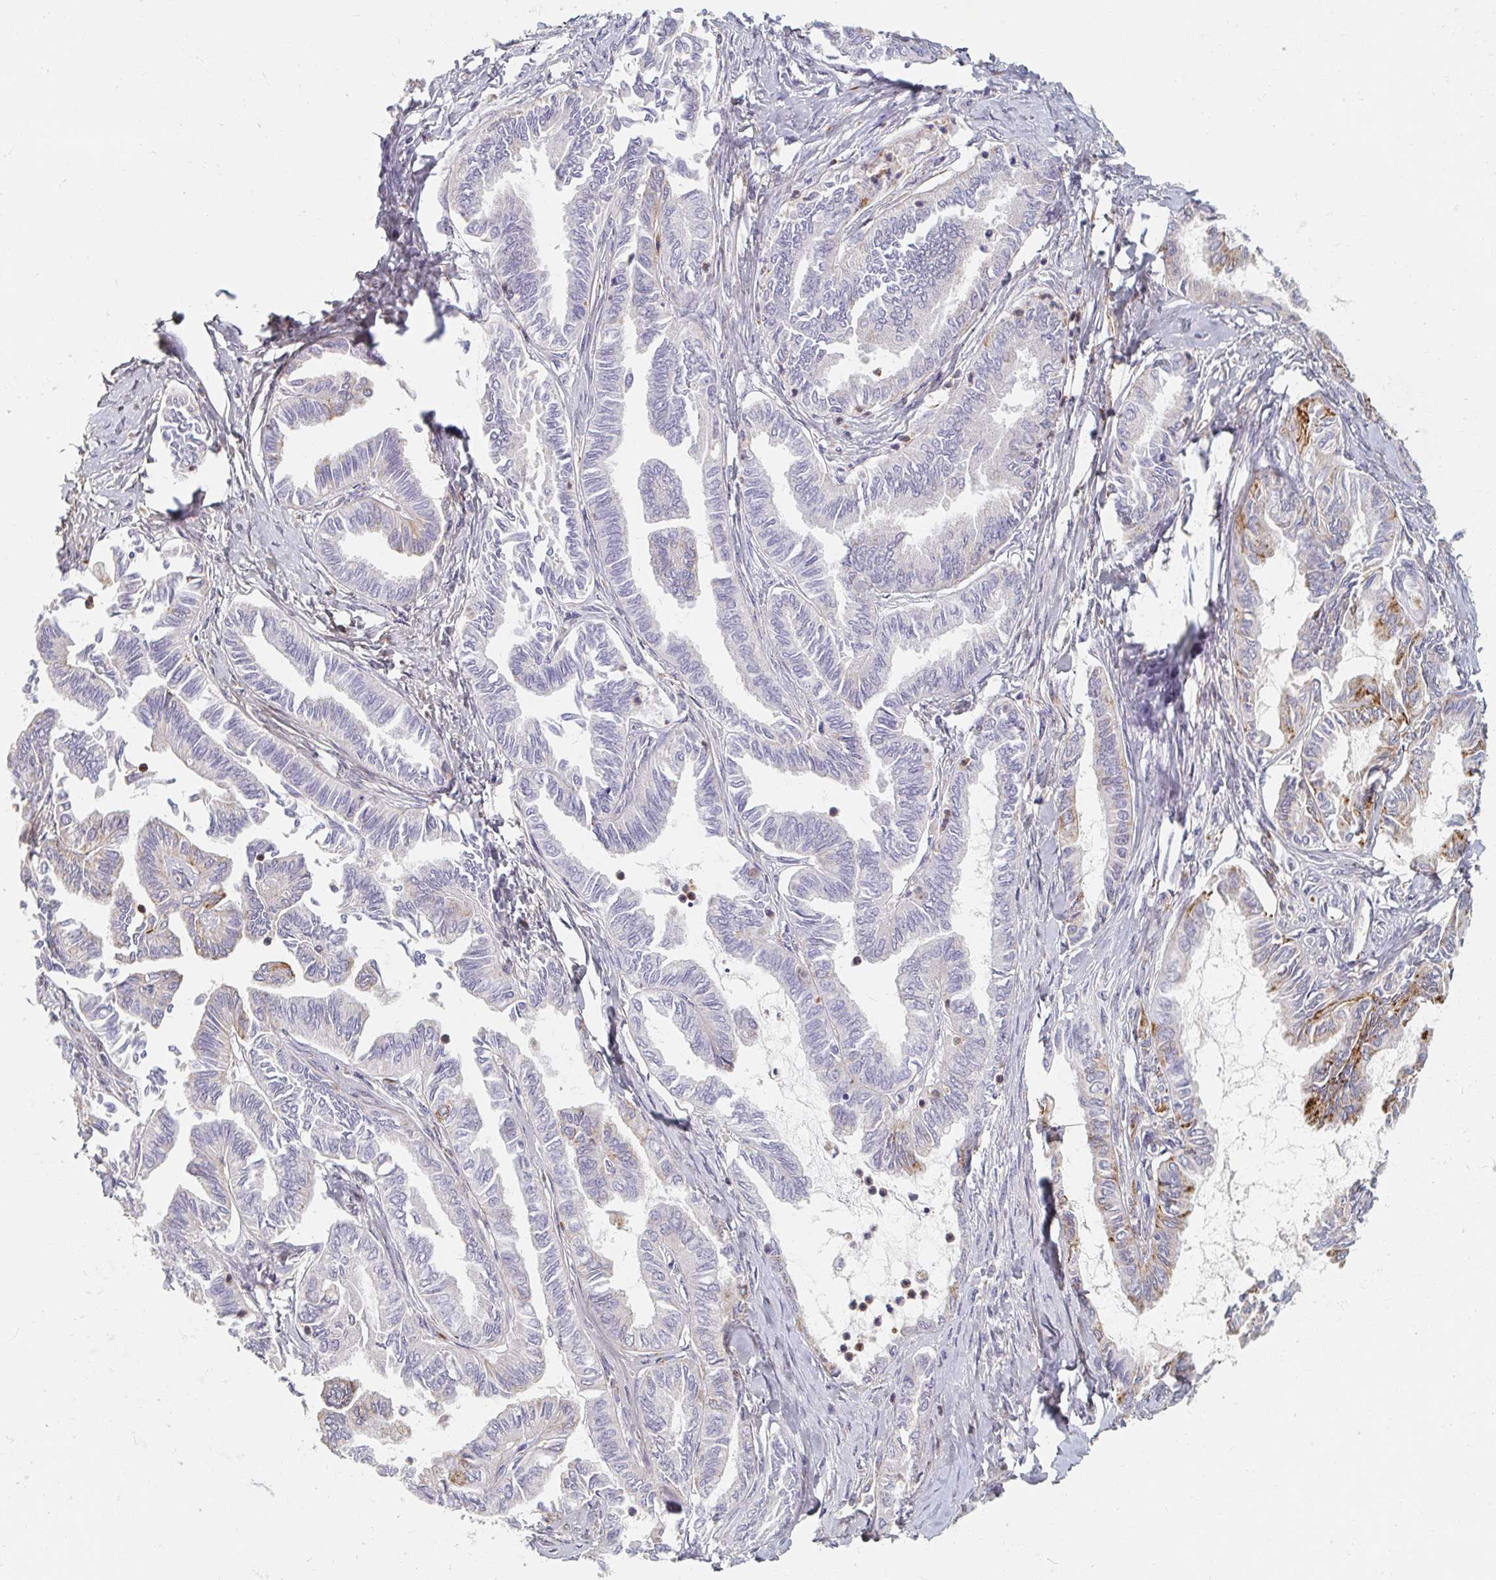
{"staining": {"intensity": "moderate", "quantity": "<25%", "location": "cytoplasmic/membranous"}, "tissue": "ovarian cancer", "cell_type": "Tumor cells", "image_type": "cancer", "snomed": [{"axis": "morphology", "description": "Carcinoma, endometroid"}, {"axis": "topography", "description": "Ovary"}], "caption": "Human ovarian cancer (endometroid carcinoma) stained with a protein marker reveals moderate staining in tumor cells.", "gene": "MAVS", "patient": {"sex": "female", "age": 70}}